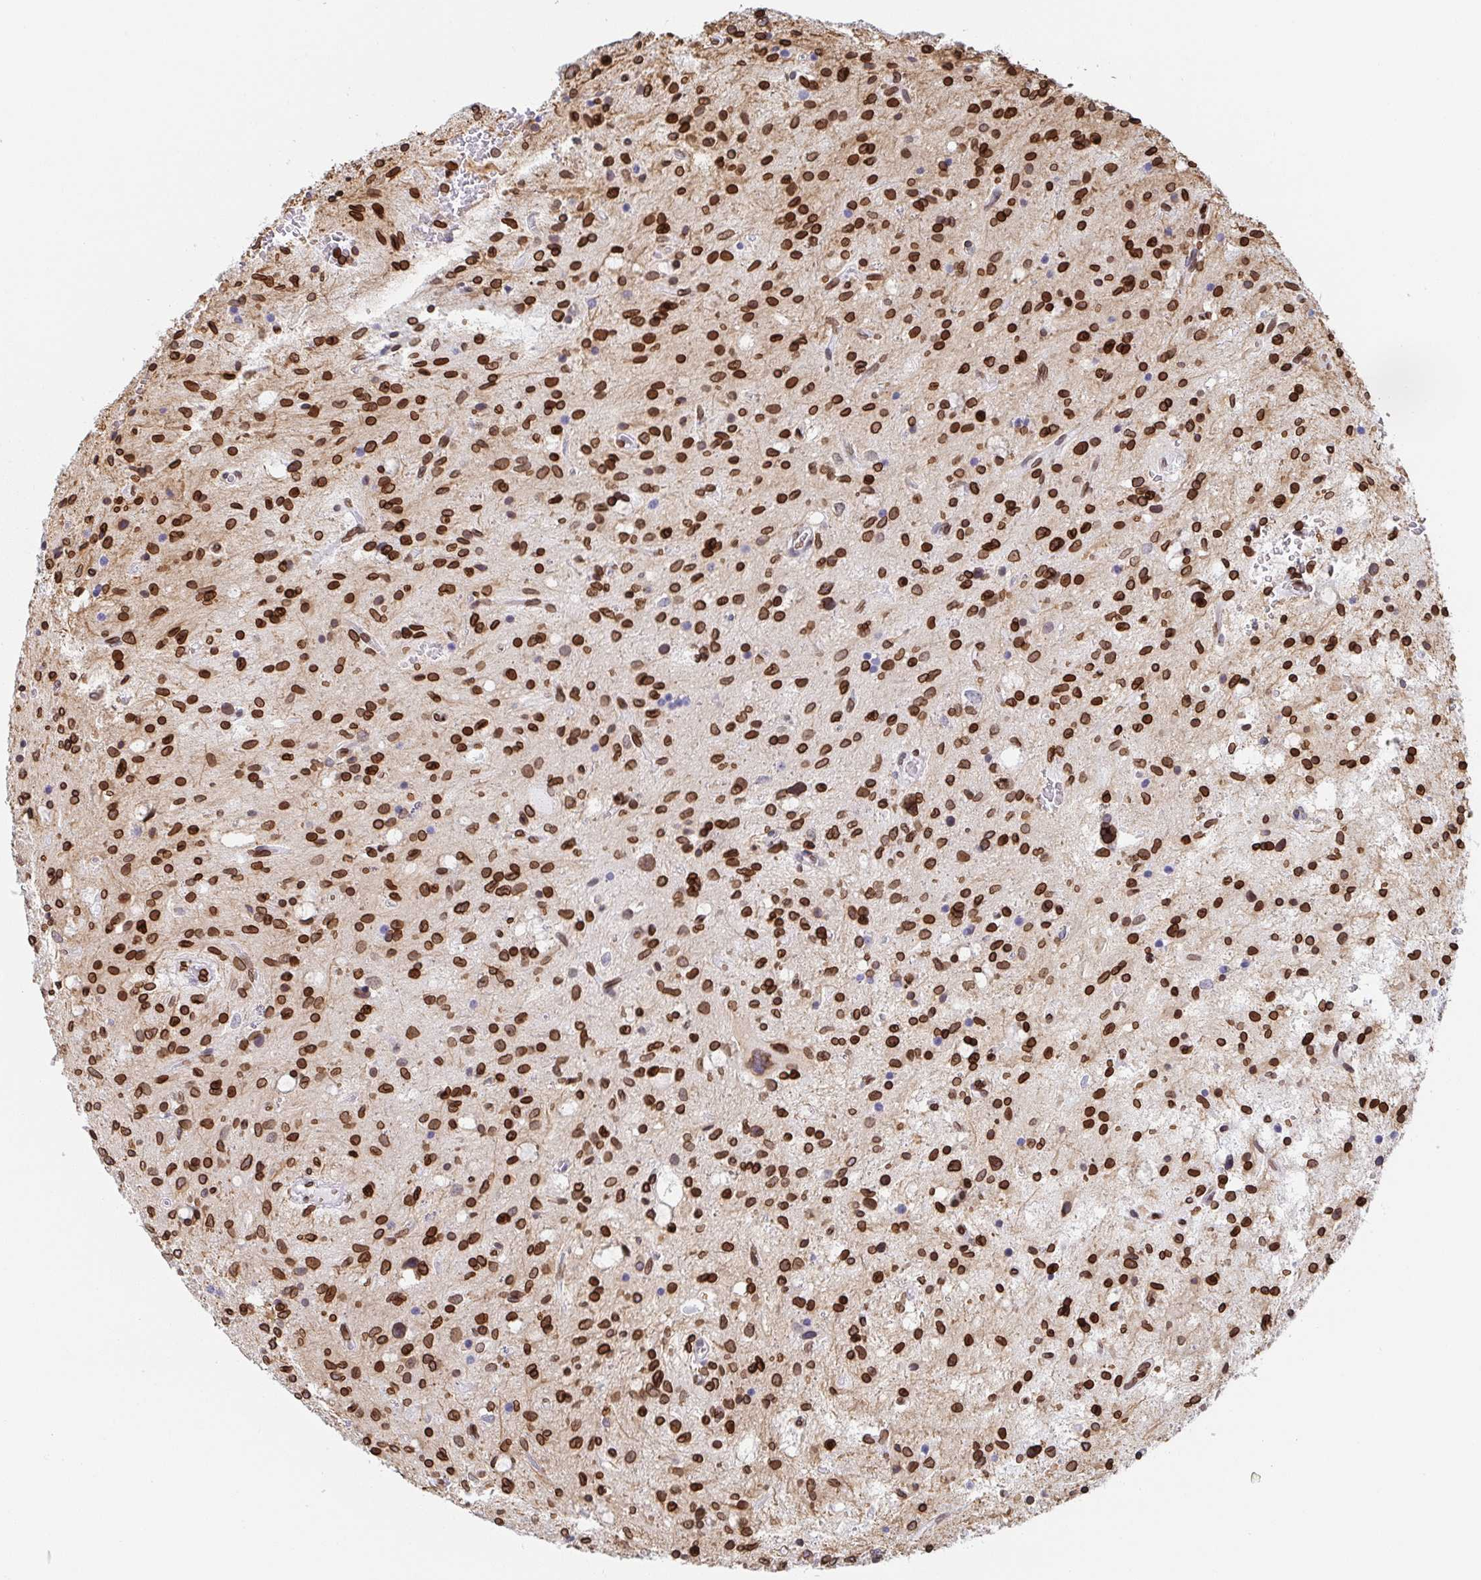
{"staining": {"intensity": "strong", "quantity": ">75%", "location": "cytoplasmic/membranous,nuclear"}, "tissue": "glioma", "cell_type": "Tumor cells", "image_type": "cancer", "snomed": [{"axis": "morphology", "description": "Glioma, malignant, Low grade"}, {"axis": "topography", "description": "Brain"}], "caption": "Immunohistochemical staining of glioma displays high levels of strong cytoplasmic/membranous and nuclear staining in about >75% of tumor cells.", "gene": "BTBD7", "patient": {"sex": "female", "age": 58}}